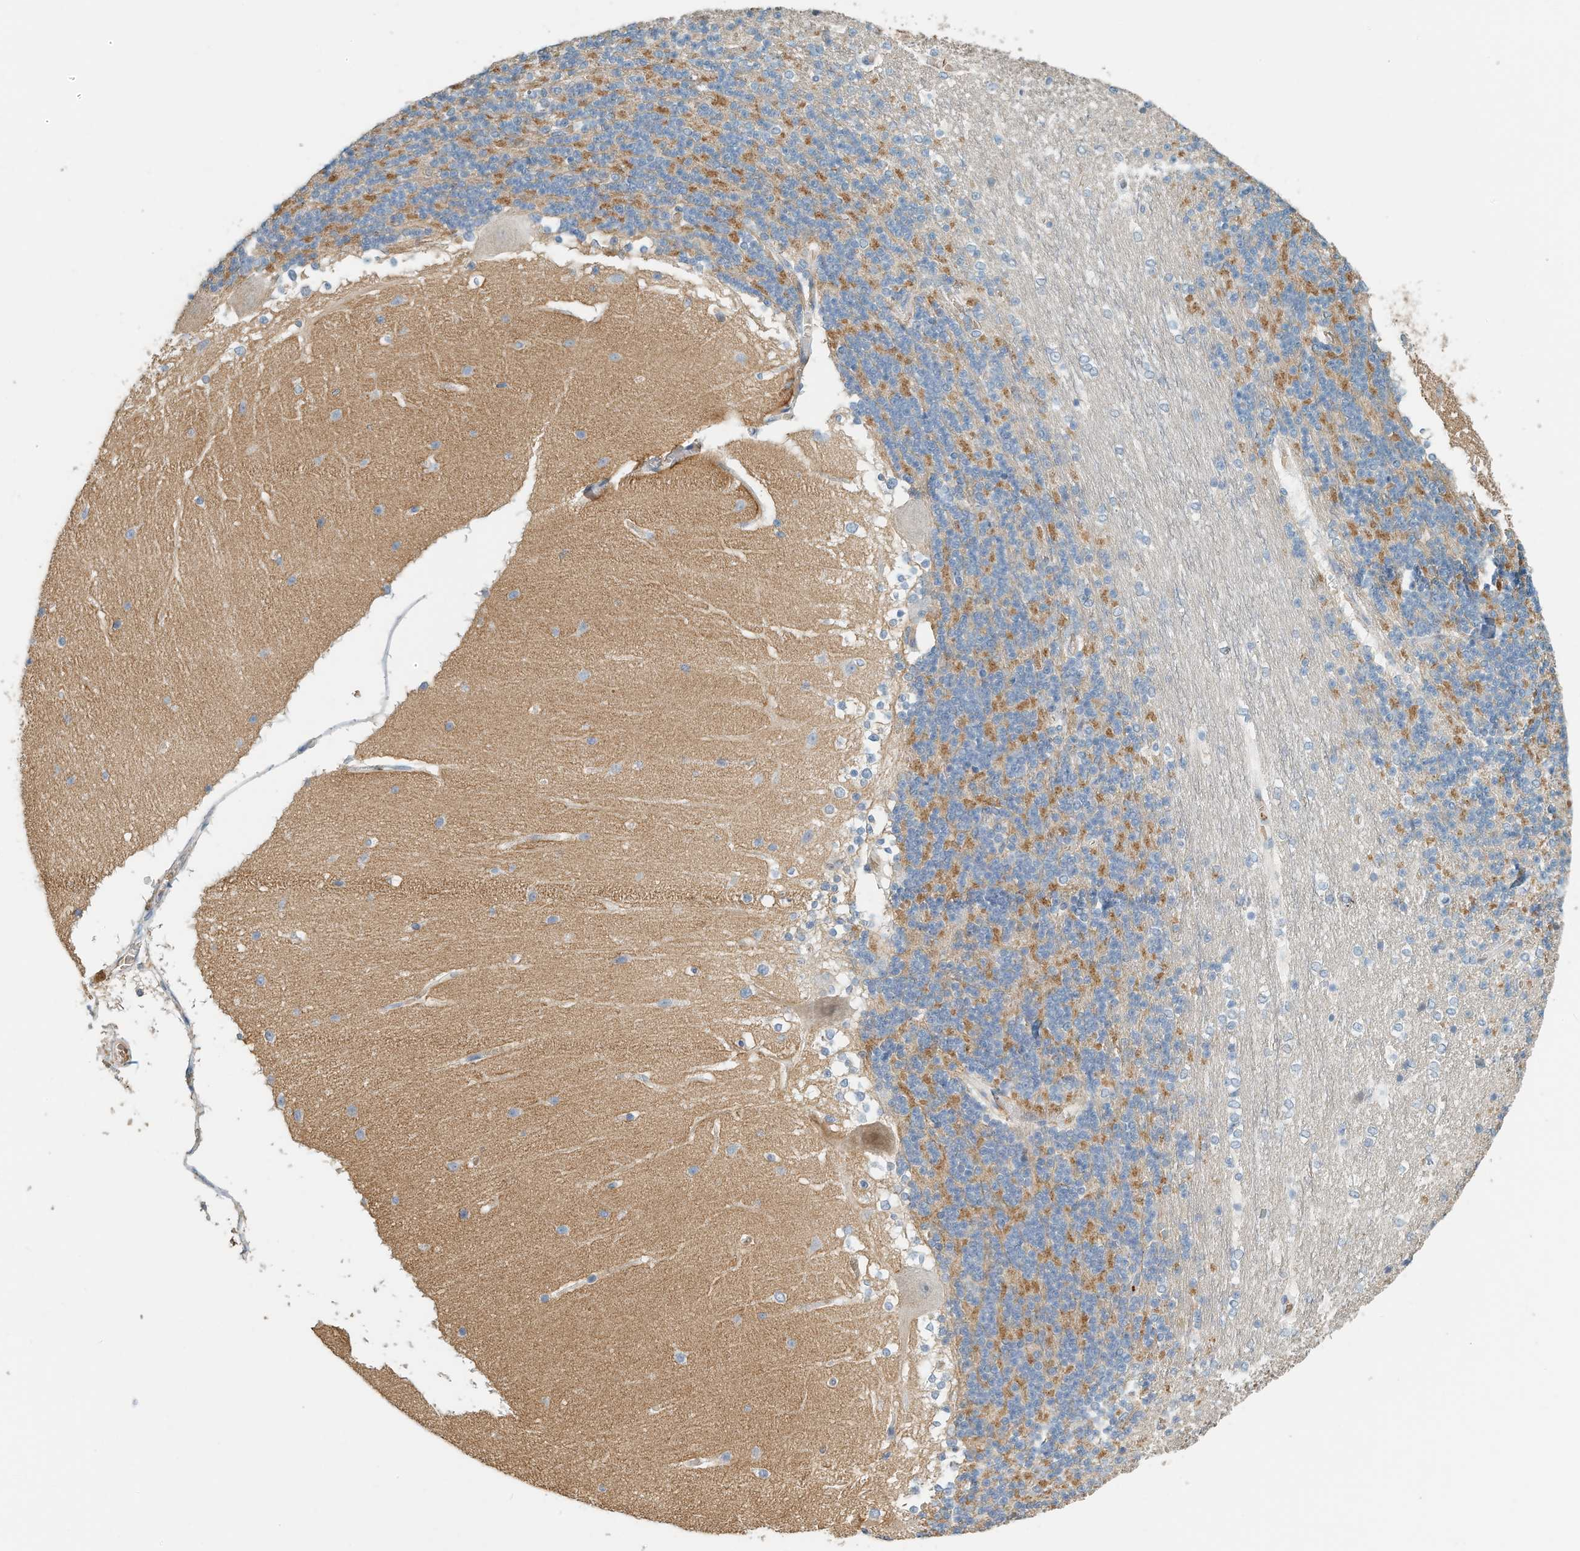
{"staining": {"intensity": "negative", "quantity": "none", "location": "none"}, "tissue": "cerebellum", "cell_type": "Cells in granular layer", "image_type": "normal", "snomed": [{"axis": "morphology", "description": "Normal tissue, NOS"}, {"axis": "topography", "description": "Cerebellum"}], "caption": "Photomicrograph shows no significant protein positivity in cells in granular layer of benign cerebellum.", "gene": "RCAN3", "patient": {"sex": "female", "age": 19}}